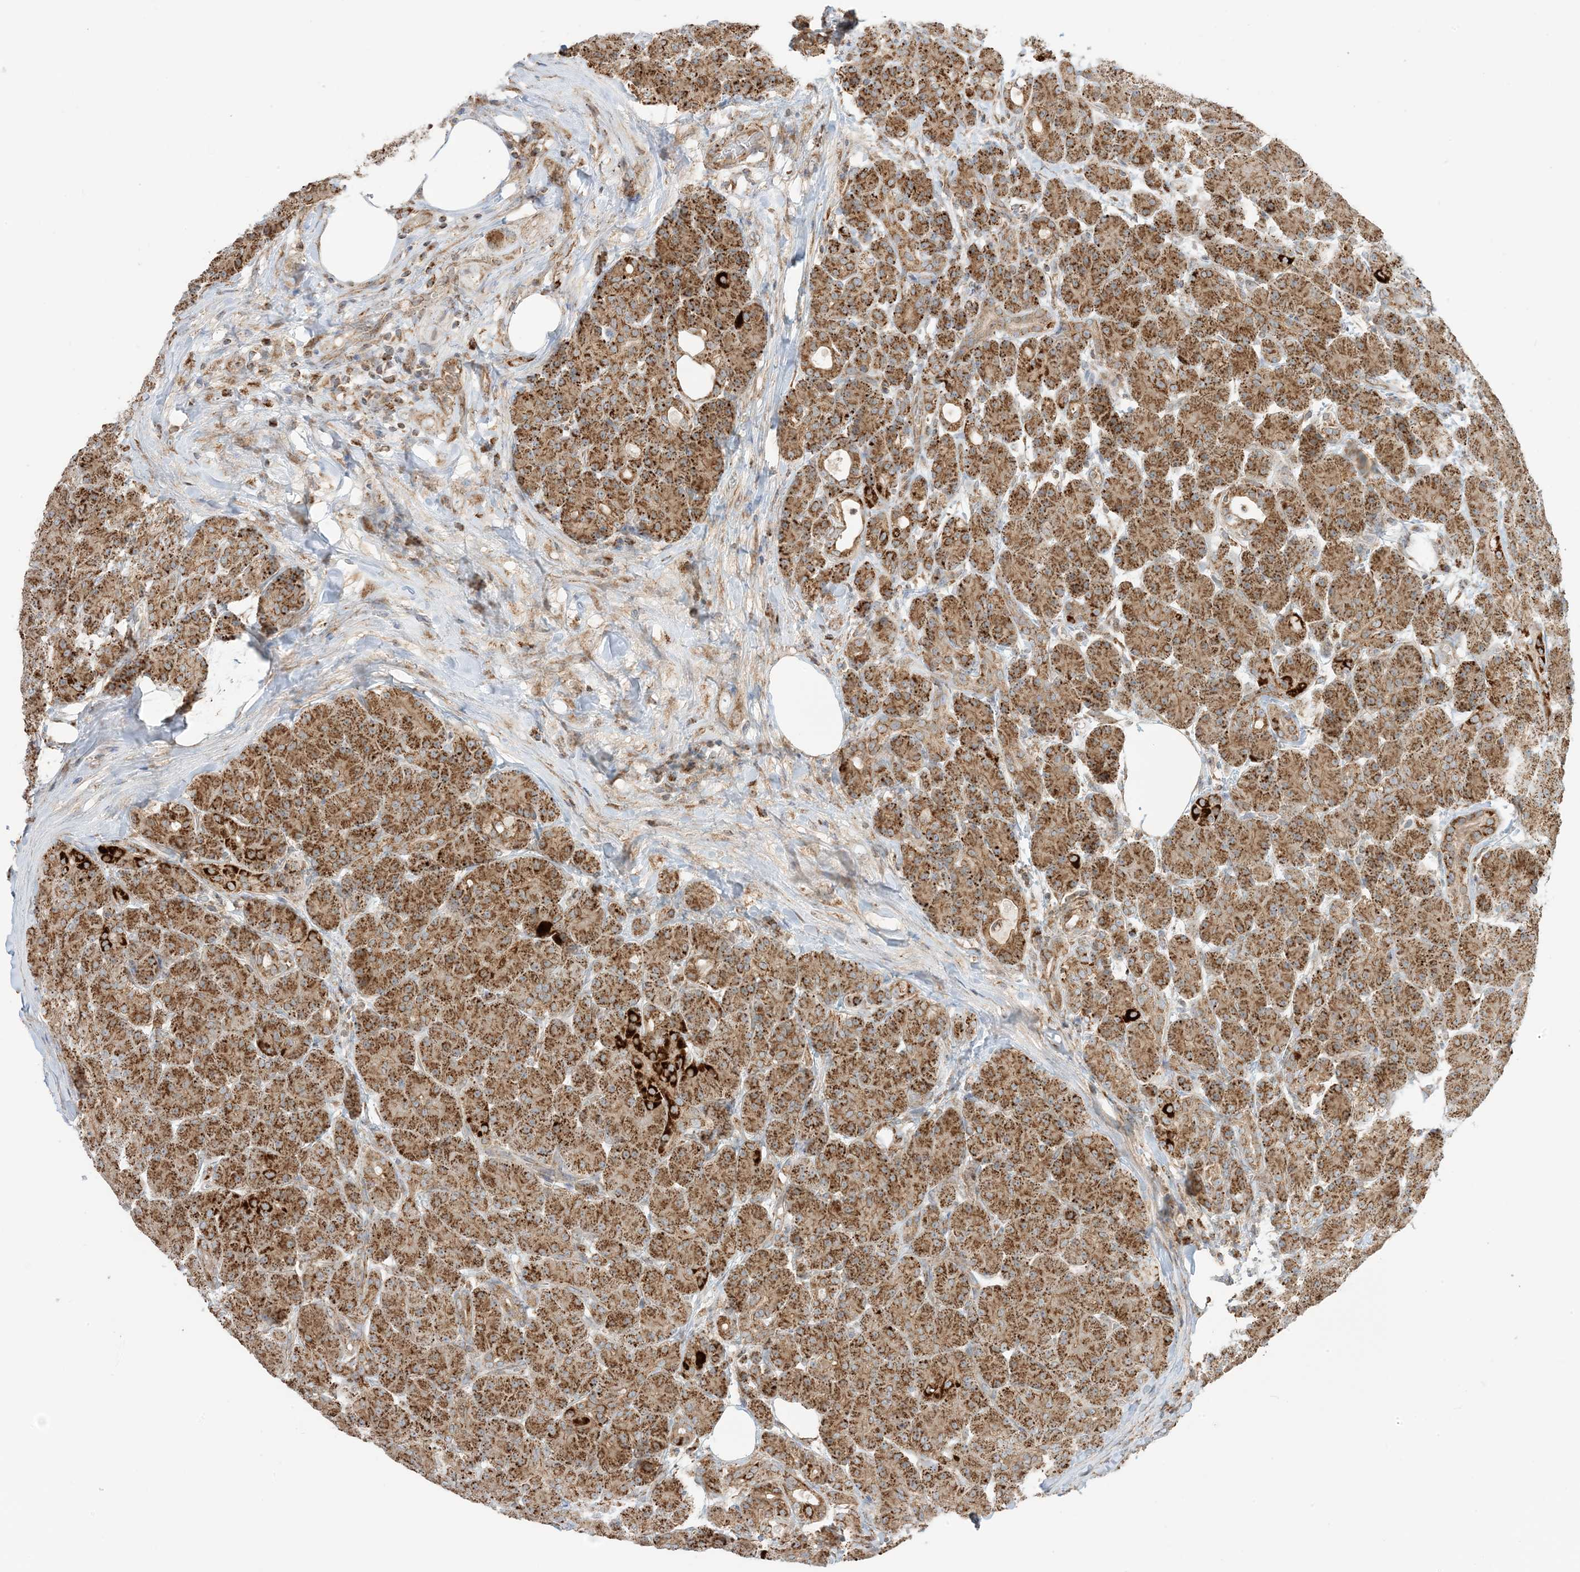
{"staining": {"intensity": "strong", "quantity": ">75%", "location": "cytoplasmic/membranous"}, "tissue": "pancreas", "cell_type": "Exocrine glandular cells", "image_type": "normal", "snomed": [{"axis": "morphology", "description": "Normal tissue, NOS"}, {"axis": "topography", "description": "Pancreas"}], "caption": "IHC (DAB) staining of unremarkable pancreas demonstrates strong cytoplasmic/membranous protein positivity in approximately >75% of exocrine glandular cells.", "gene": "N4BP3", "patient": {"sex": "male", "age": 63}}